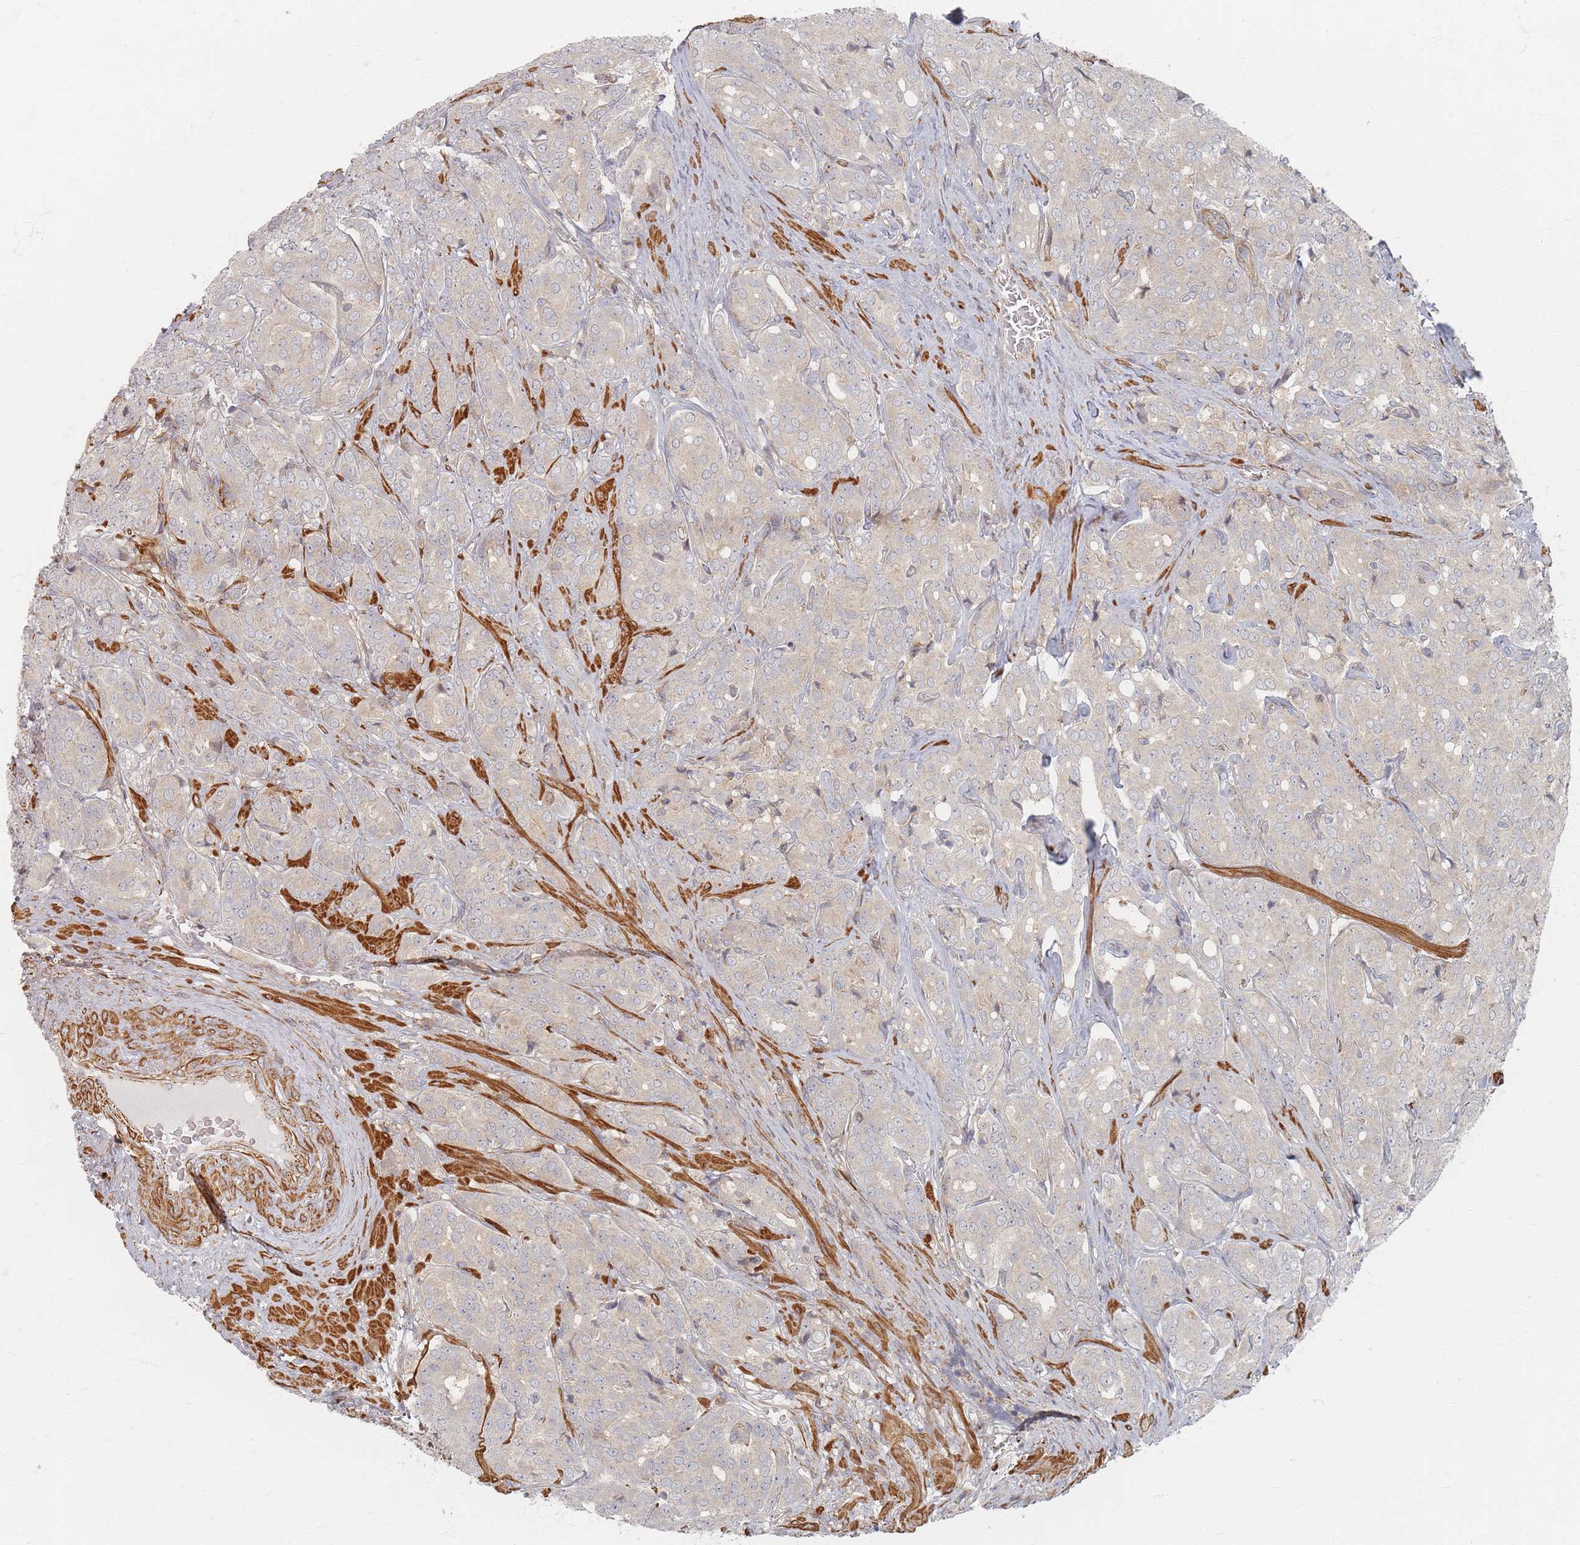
{"staining": {"intensity": "negative", "quantity": "none", "location": "none"}, "tissue": "prostate cancer", "cell_type": "Tumor cells", "image_type": "cancer", "snomed": [{"axis": "morphology", "description": "Adenocarcinoma, High grade"}, {"axis": "topography", "description": "Prostate"}], "caption": "The micrograph displays no staining of tumor cells in prostate cancer (high-grade adenocarcinoma).", "gene": "ZNF852", "patient": {"sex": "male", "age": 68}}